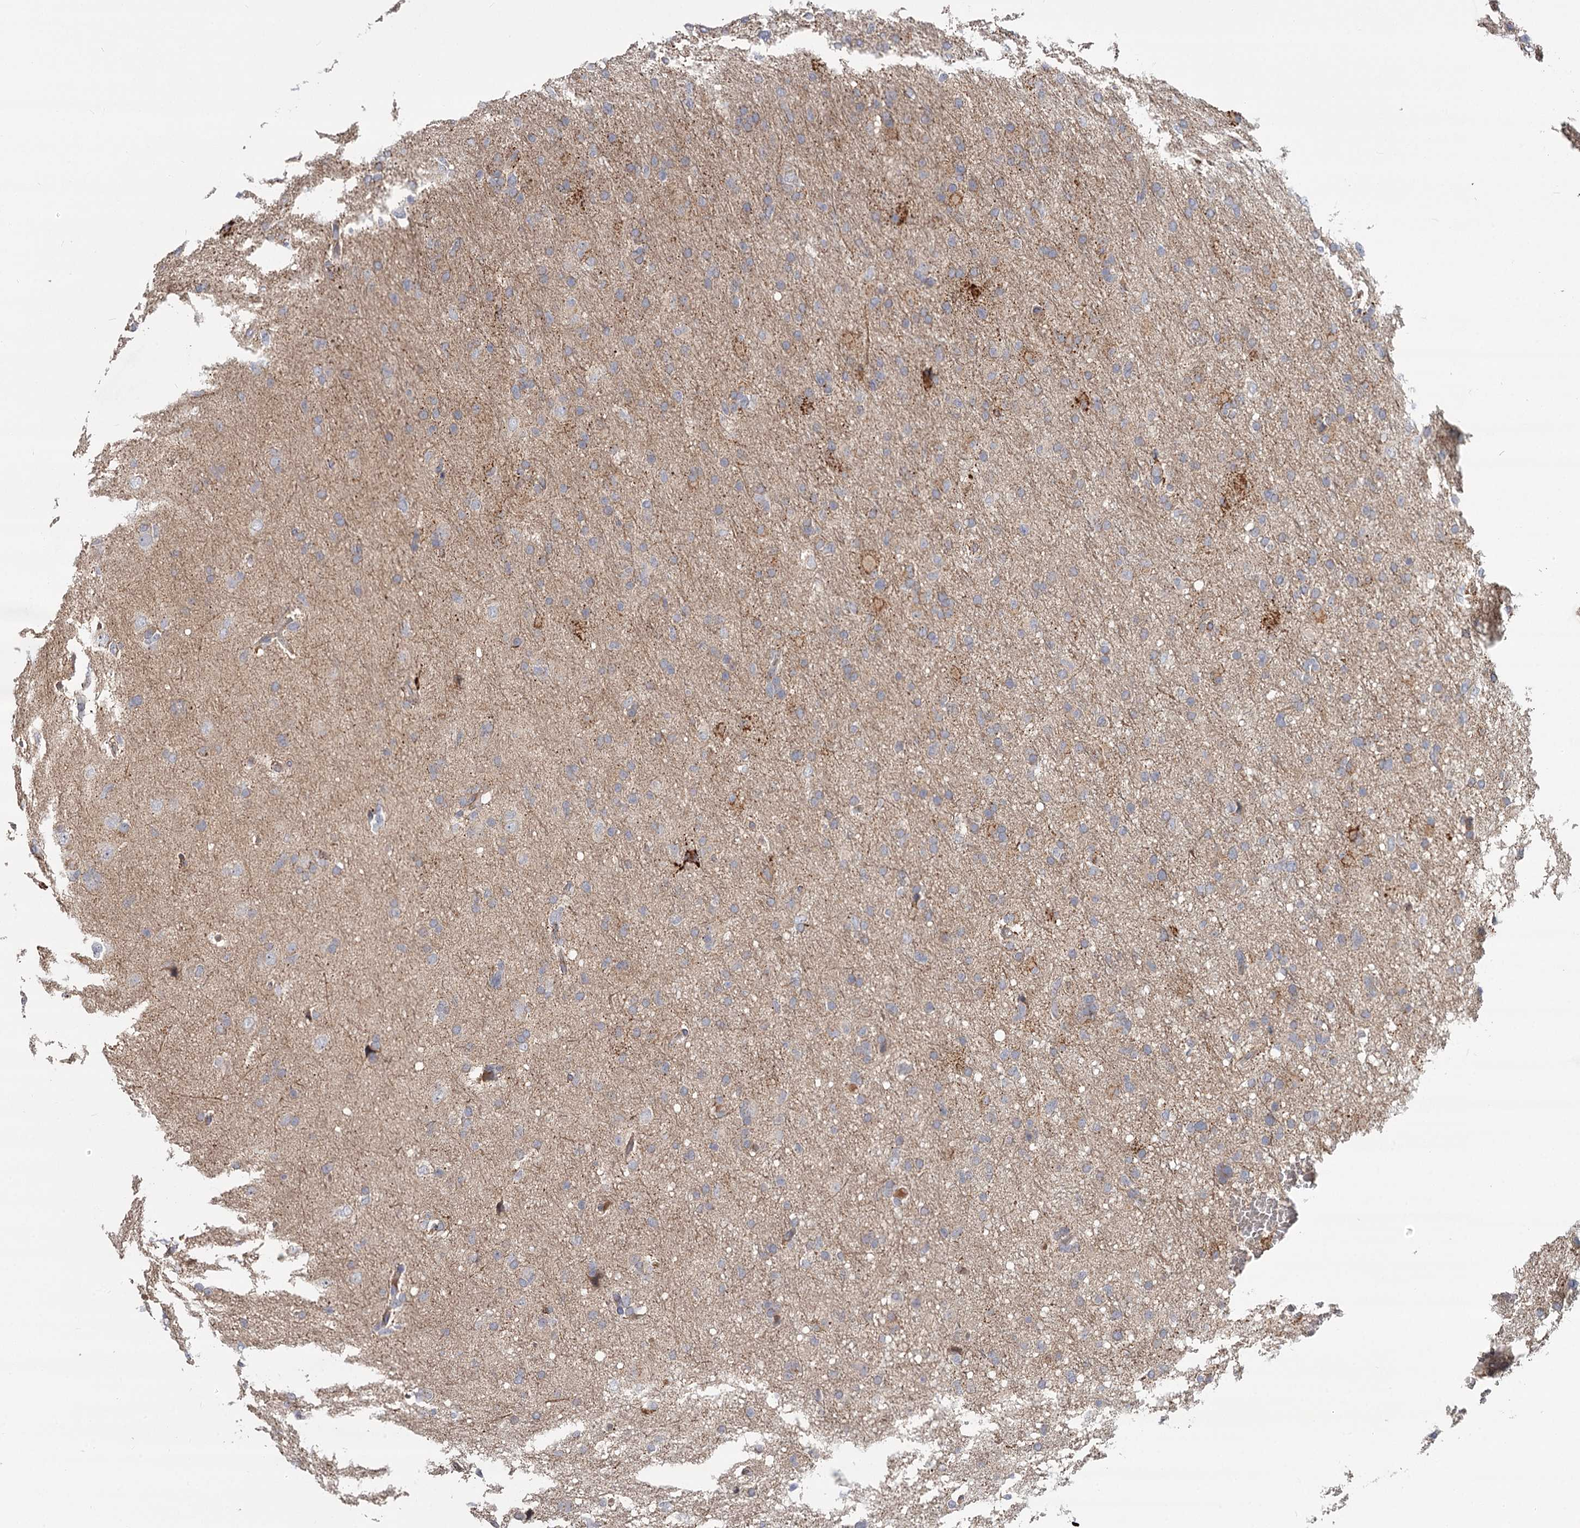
{"staining": {"intensity": "negative", "quantity": "none", "location": "none"}, "tissue": "glioma", "cell_type": "Tumor cells", "image_type": "cancer", "snomed": [{"axis": "morphology", "description": "Glioma, malignant, High grade"}, {"axis": "topography", "description": "Cerebral cortex"}], "caption": "Immunohistochemical staining of human glioma exhibits no significant expression in tumor cells.", "gene": "CDC123", "patient": {"sex": "female", "age": 36}}